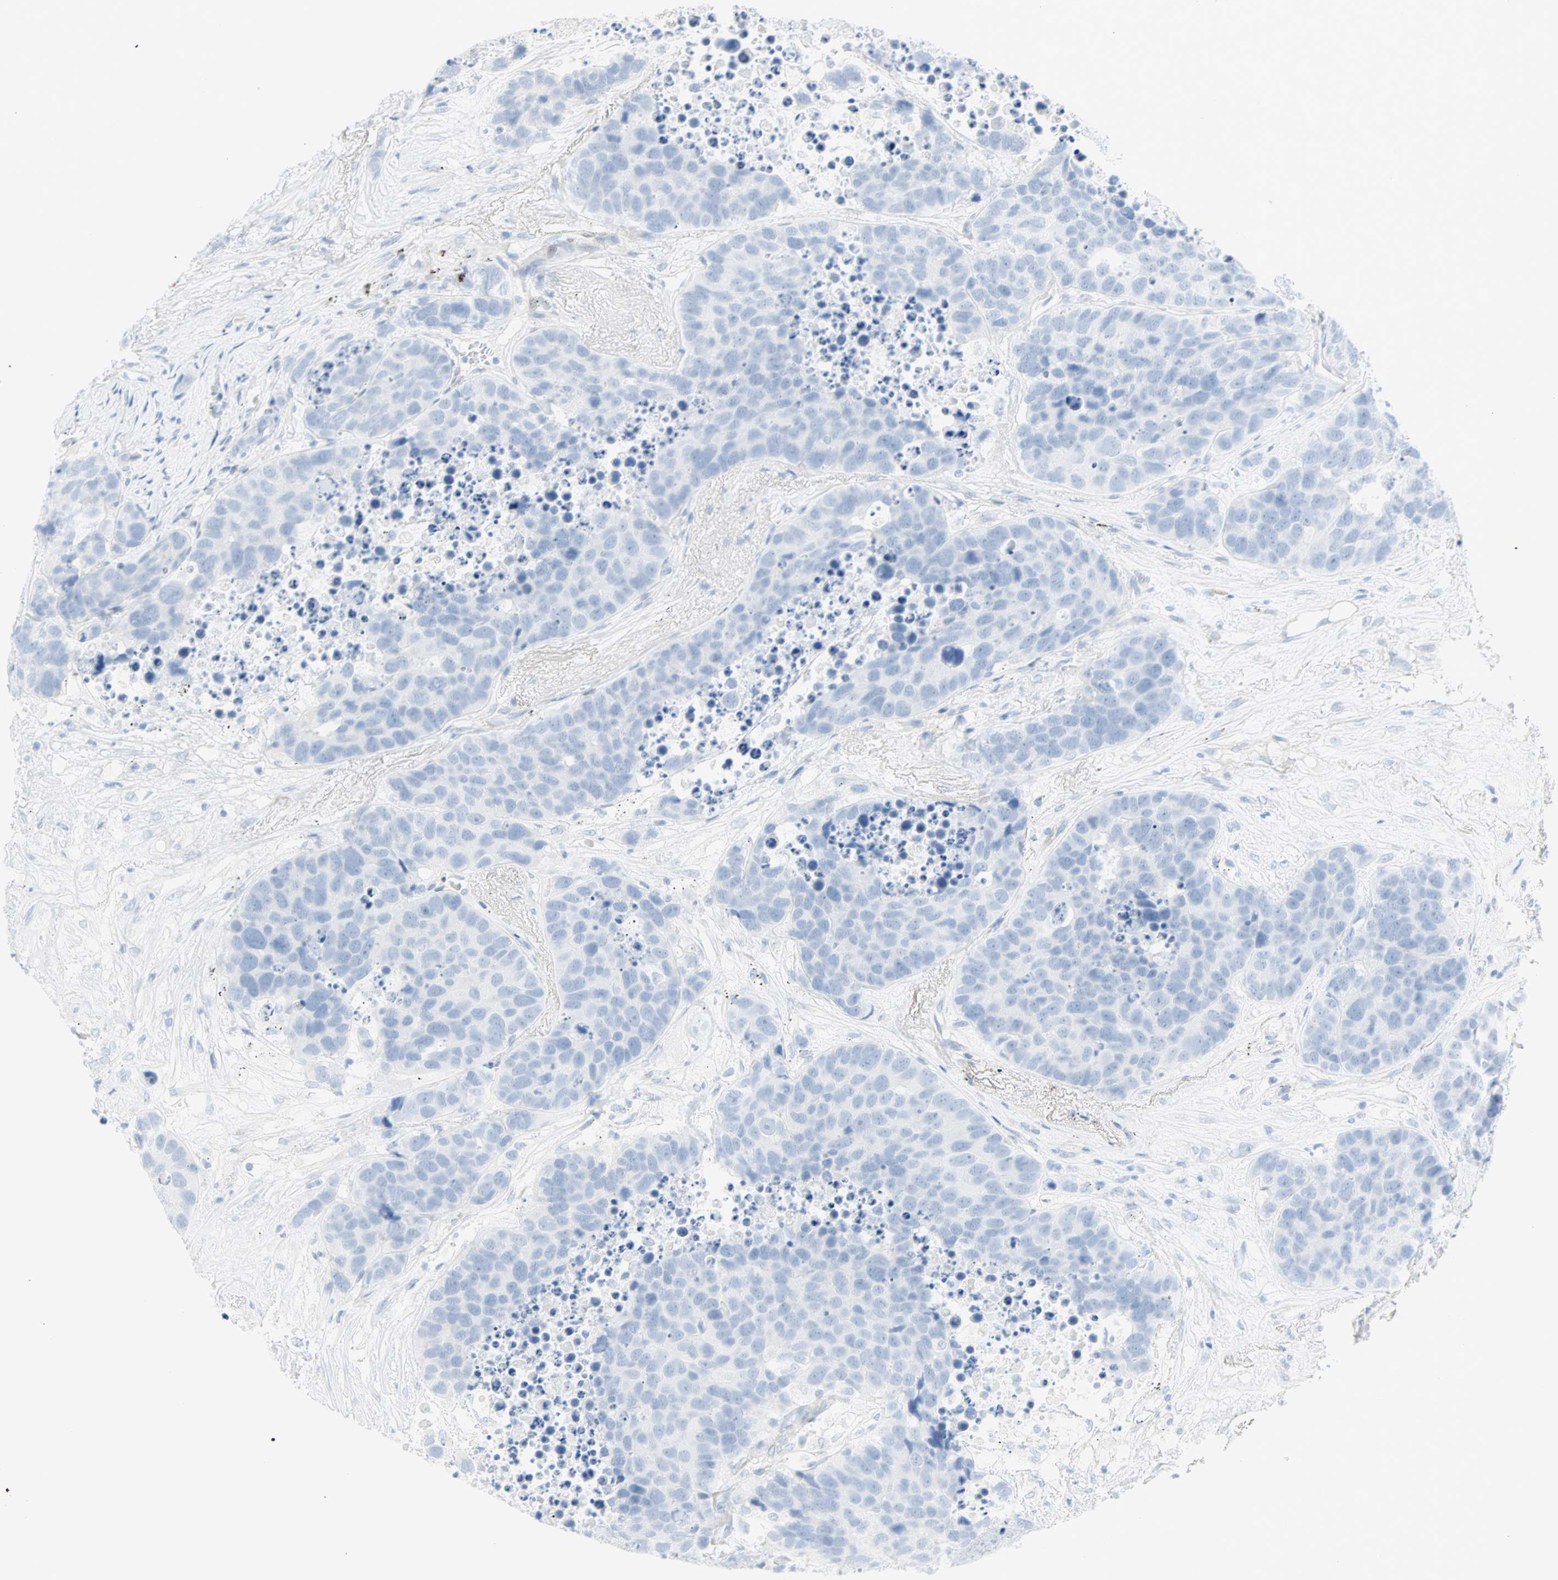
{"staining": {"intensity": "negative", "quantity": "none", "location": "none"}, "tissue": "carcinoid", "cell_type": "Tumor cells", "image_type": "cancer", "snomed": [{"axis": "morphology", "description": "Carcinoid, malignant, NOS"}, {"axis": "topography", "description": "Lung"}], "caption": "Immunohistochemistry photomicrograph of neoplastic tissue: human carcinoid stained with DAB (3,3'-diaminobenzidine) displays no significant protein staining in tumor cells.", "gene": "SELENBP1", "patient": {"sex": "male", "age": 60}}